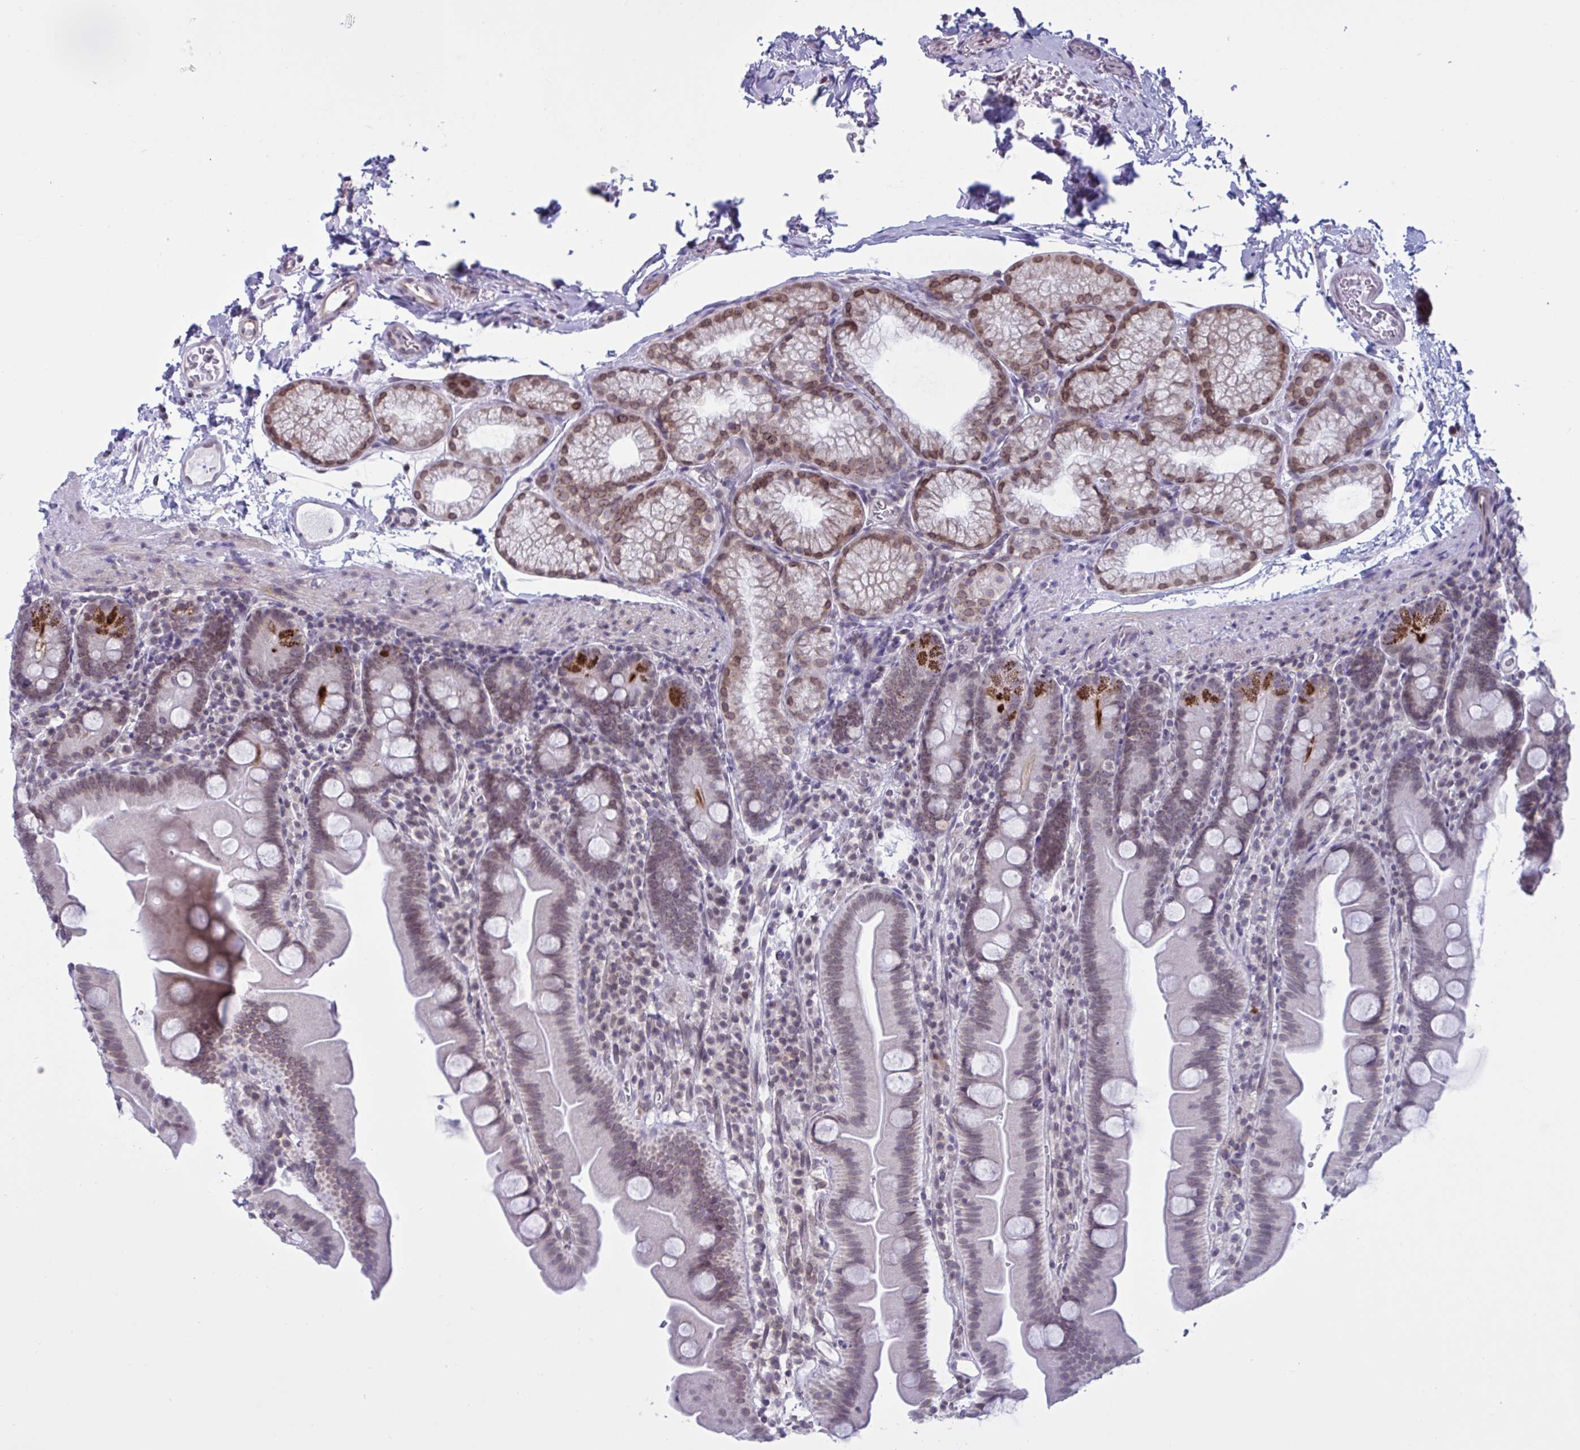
{"staining": {"intensity": "moderate", "quantity": "<25%", "location": "cytoplasmic/membranous,nuclear"}, "tissue": "small intestine", "cell_type": "Glandular cells", "image_type": "normal", "snomed": [{"axis": "morphology", "description": "Normal tissue, NOS"}, {"axis": "topography", "description": "Small intestine"}], "caption": "The histopathology image shows a brown stain indicating the presence of a protein in the cytoplasmic/membranous,nuclear of glandular cells in small intestine. (DAB = brown stain, brightfield microscopy at high magnification).", "gene": "DOCK11", "patient": {"sex": "female", "age": 68}}